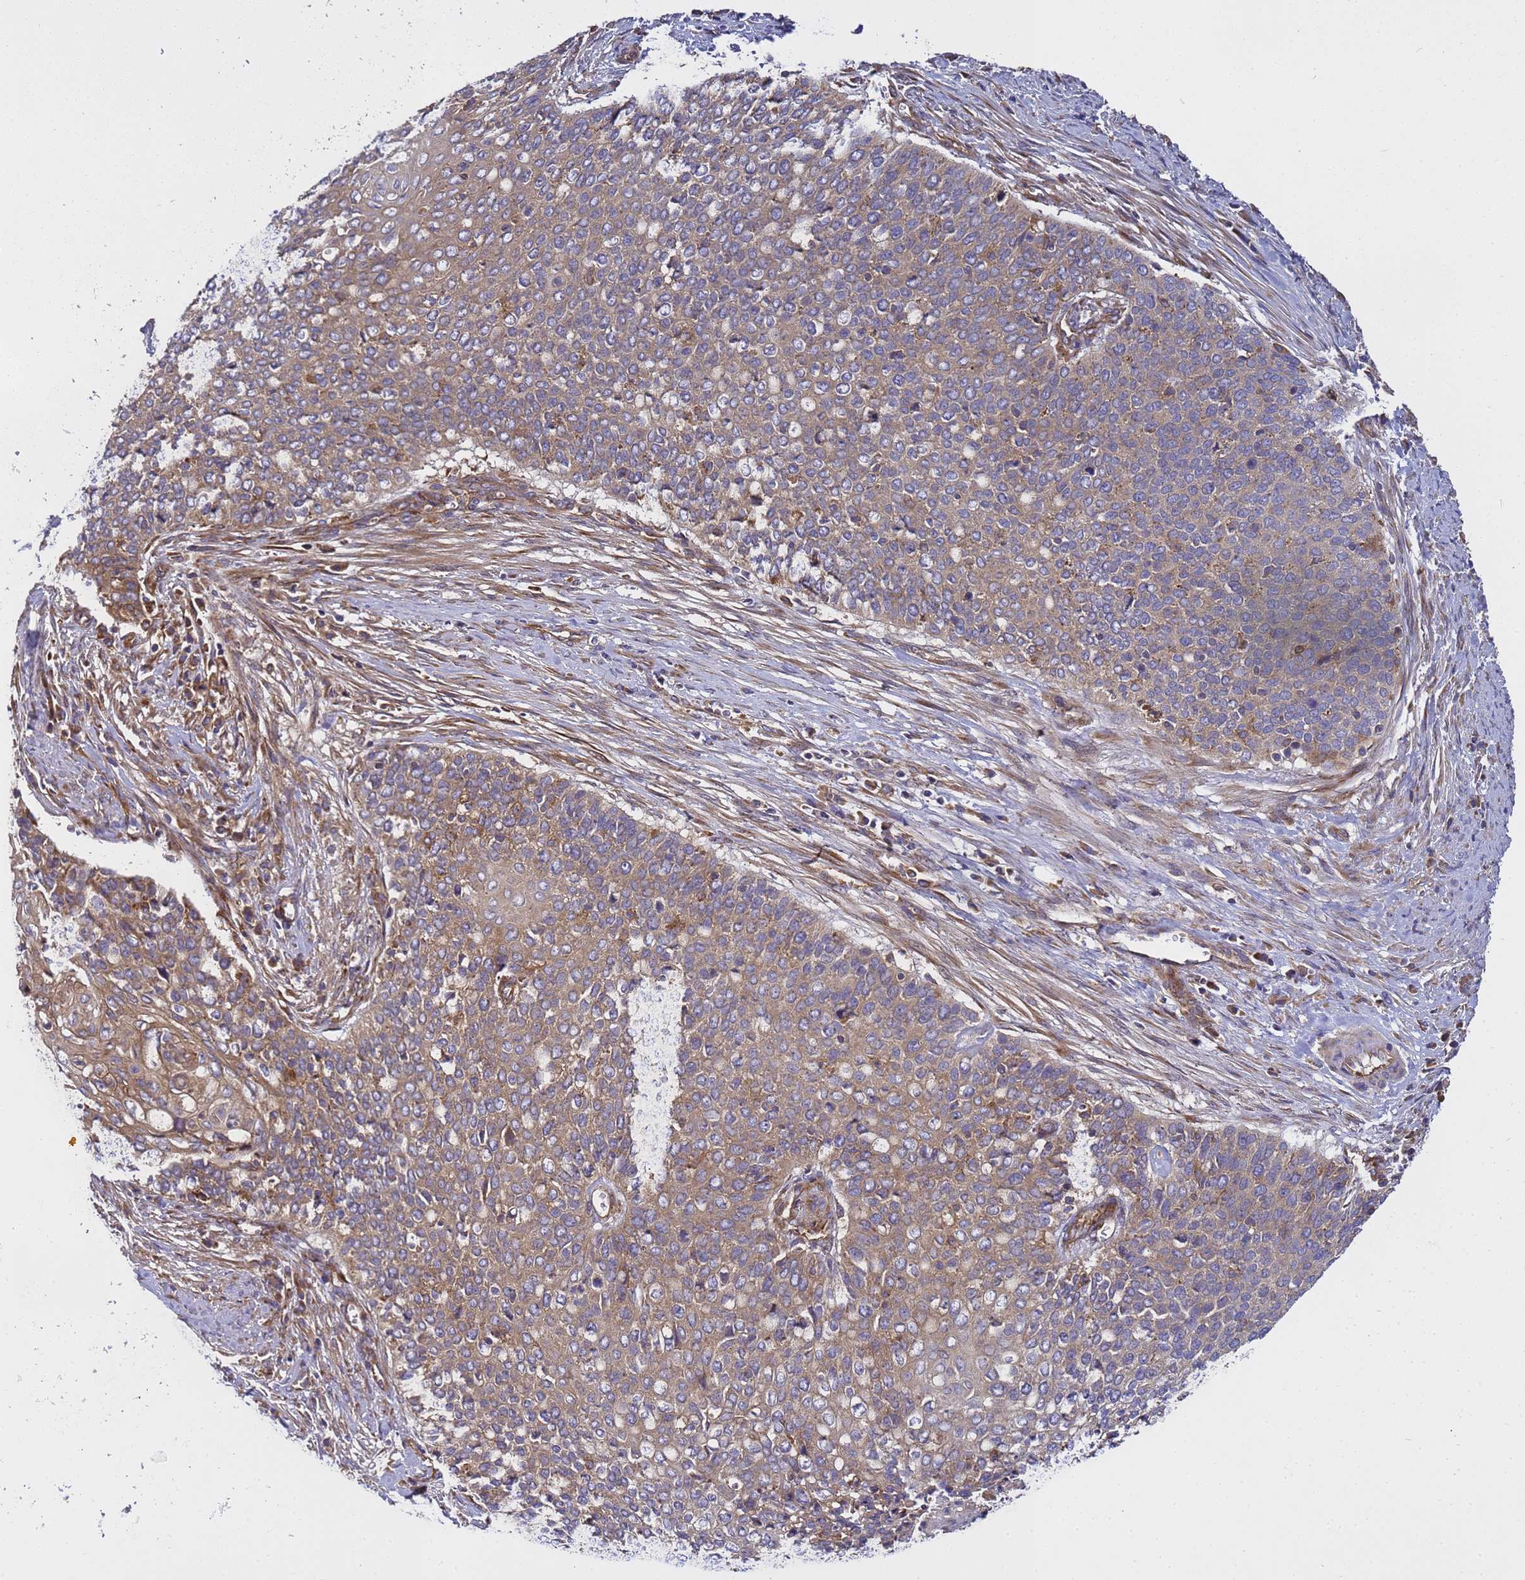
{"staining": {"intensity": "weak", "quantity": ">75%", "location": "cytoplasmic/membranous"}, "tissue": "cervical cancer", "cell_type": "Tumor cells", "image_type": "cancer", "snomed": [{"axis": "morphology", "description": "Squamous cell carcinoma, NOS"}, {"axis": "topography", "description": "Cervix"}], "caption": "Cervical cancer (squamous cell carcinoma) stained with a brown dye displays weak cytoplasmic/membranous positive positivity in approximately >75% of tumor cells.", "gene": "BECN1", "patient": {"sex": "female", "age": 39}}